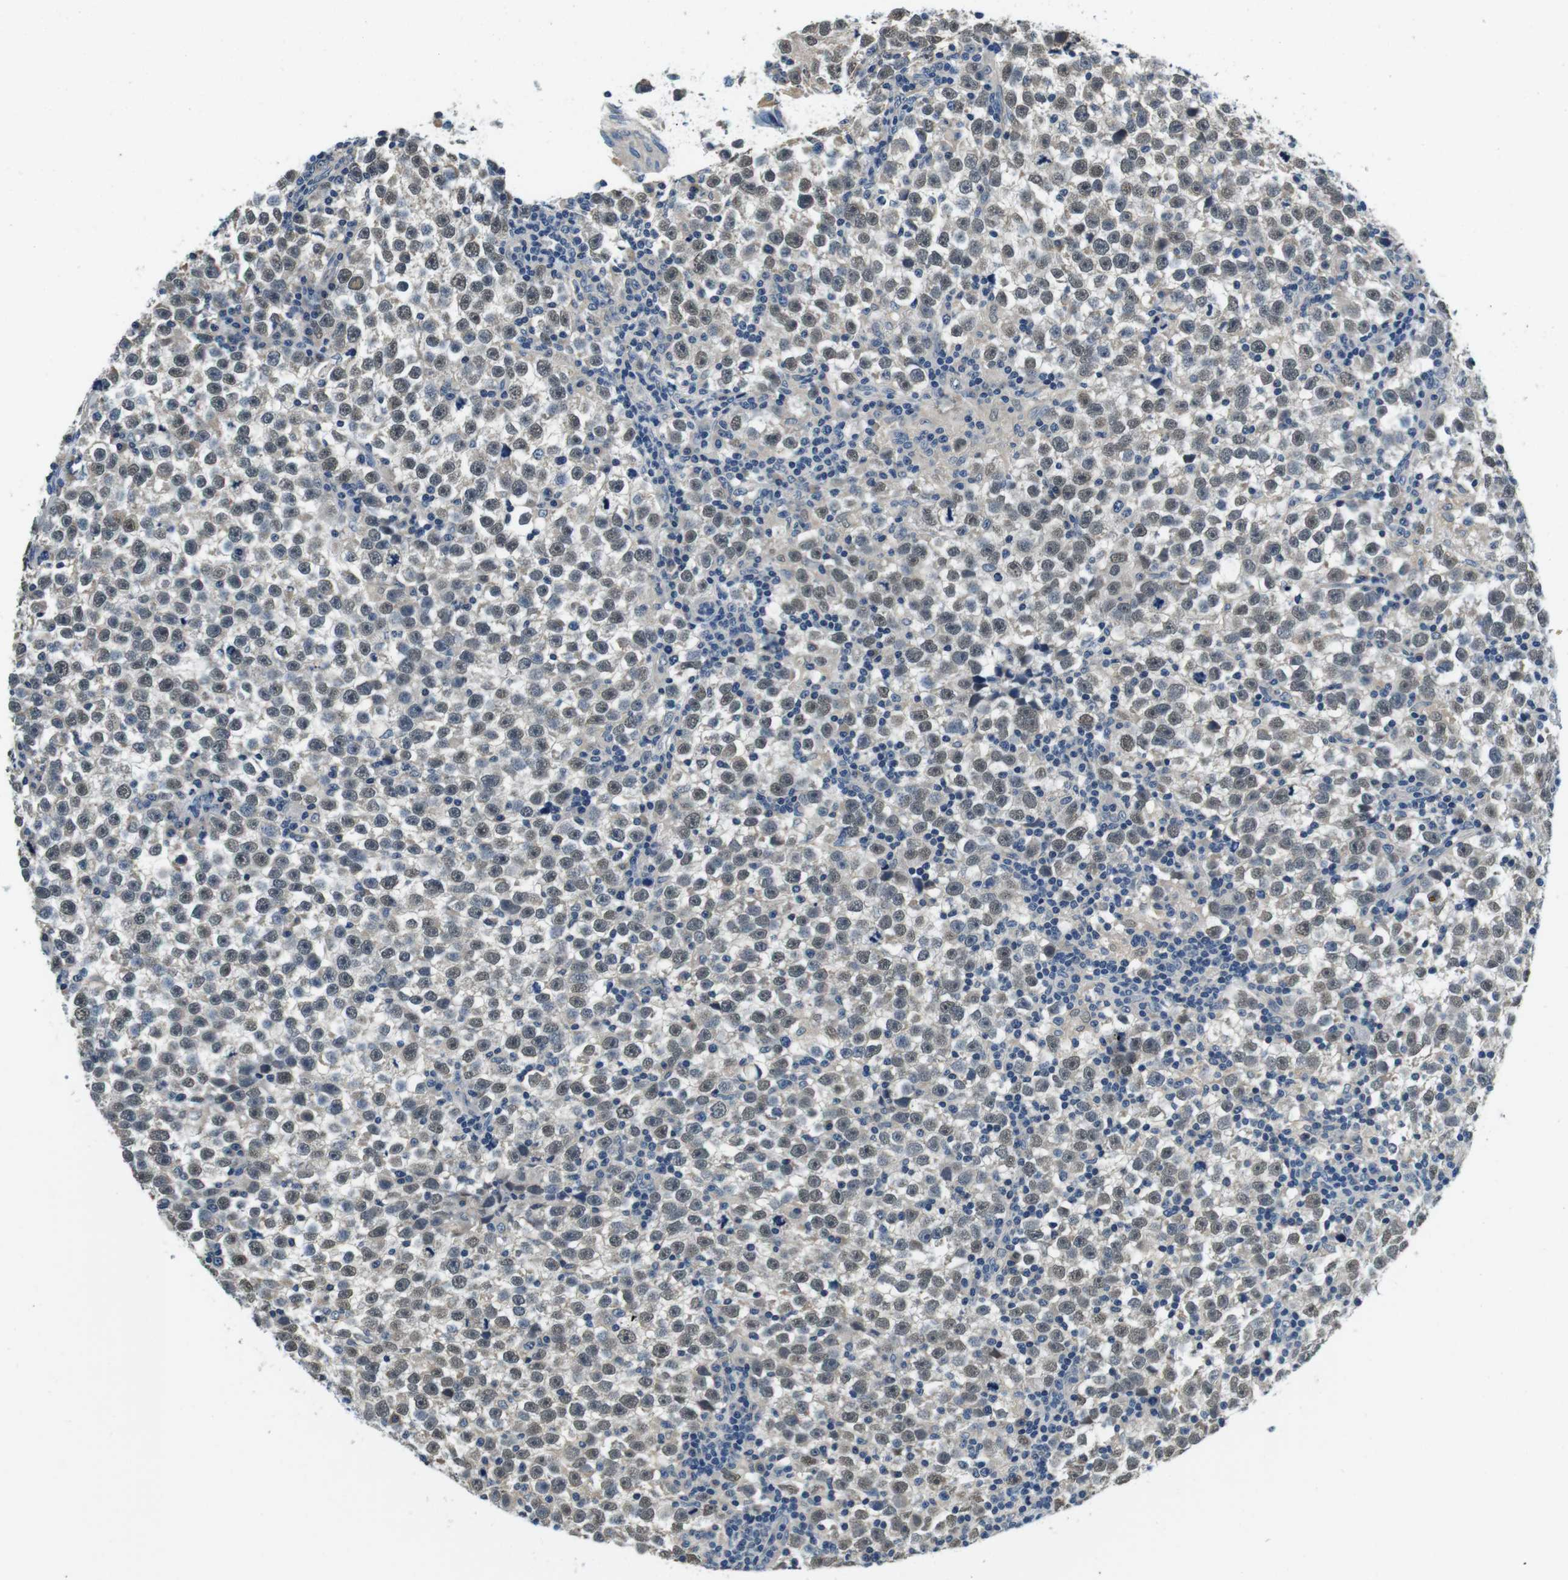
{"staining": {"intensity": "weak", "quantity": ">75%", "location": "nuclear"}, "tissue": "testis cancer", "cell_type": "Tumor cells", "image_type": "cancer", "snomed": [{"axis": "morphology", "description": "Seminoma, NOS"}, {"axis": "topography", "description": "Testis"}], "caption": "A brown stain shows weak nuclear positivity of a protein in human testis cancer (seminoma) tumor cells.", "gene": "DTNA", "patient": {"sex": "male", "age": 43}}